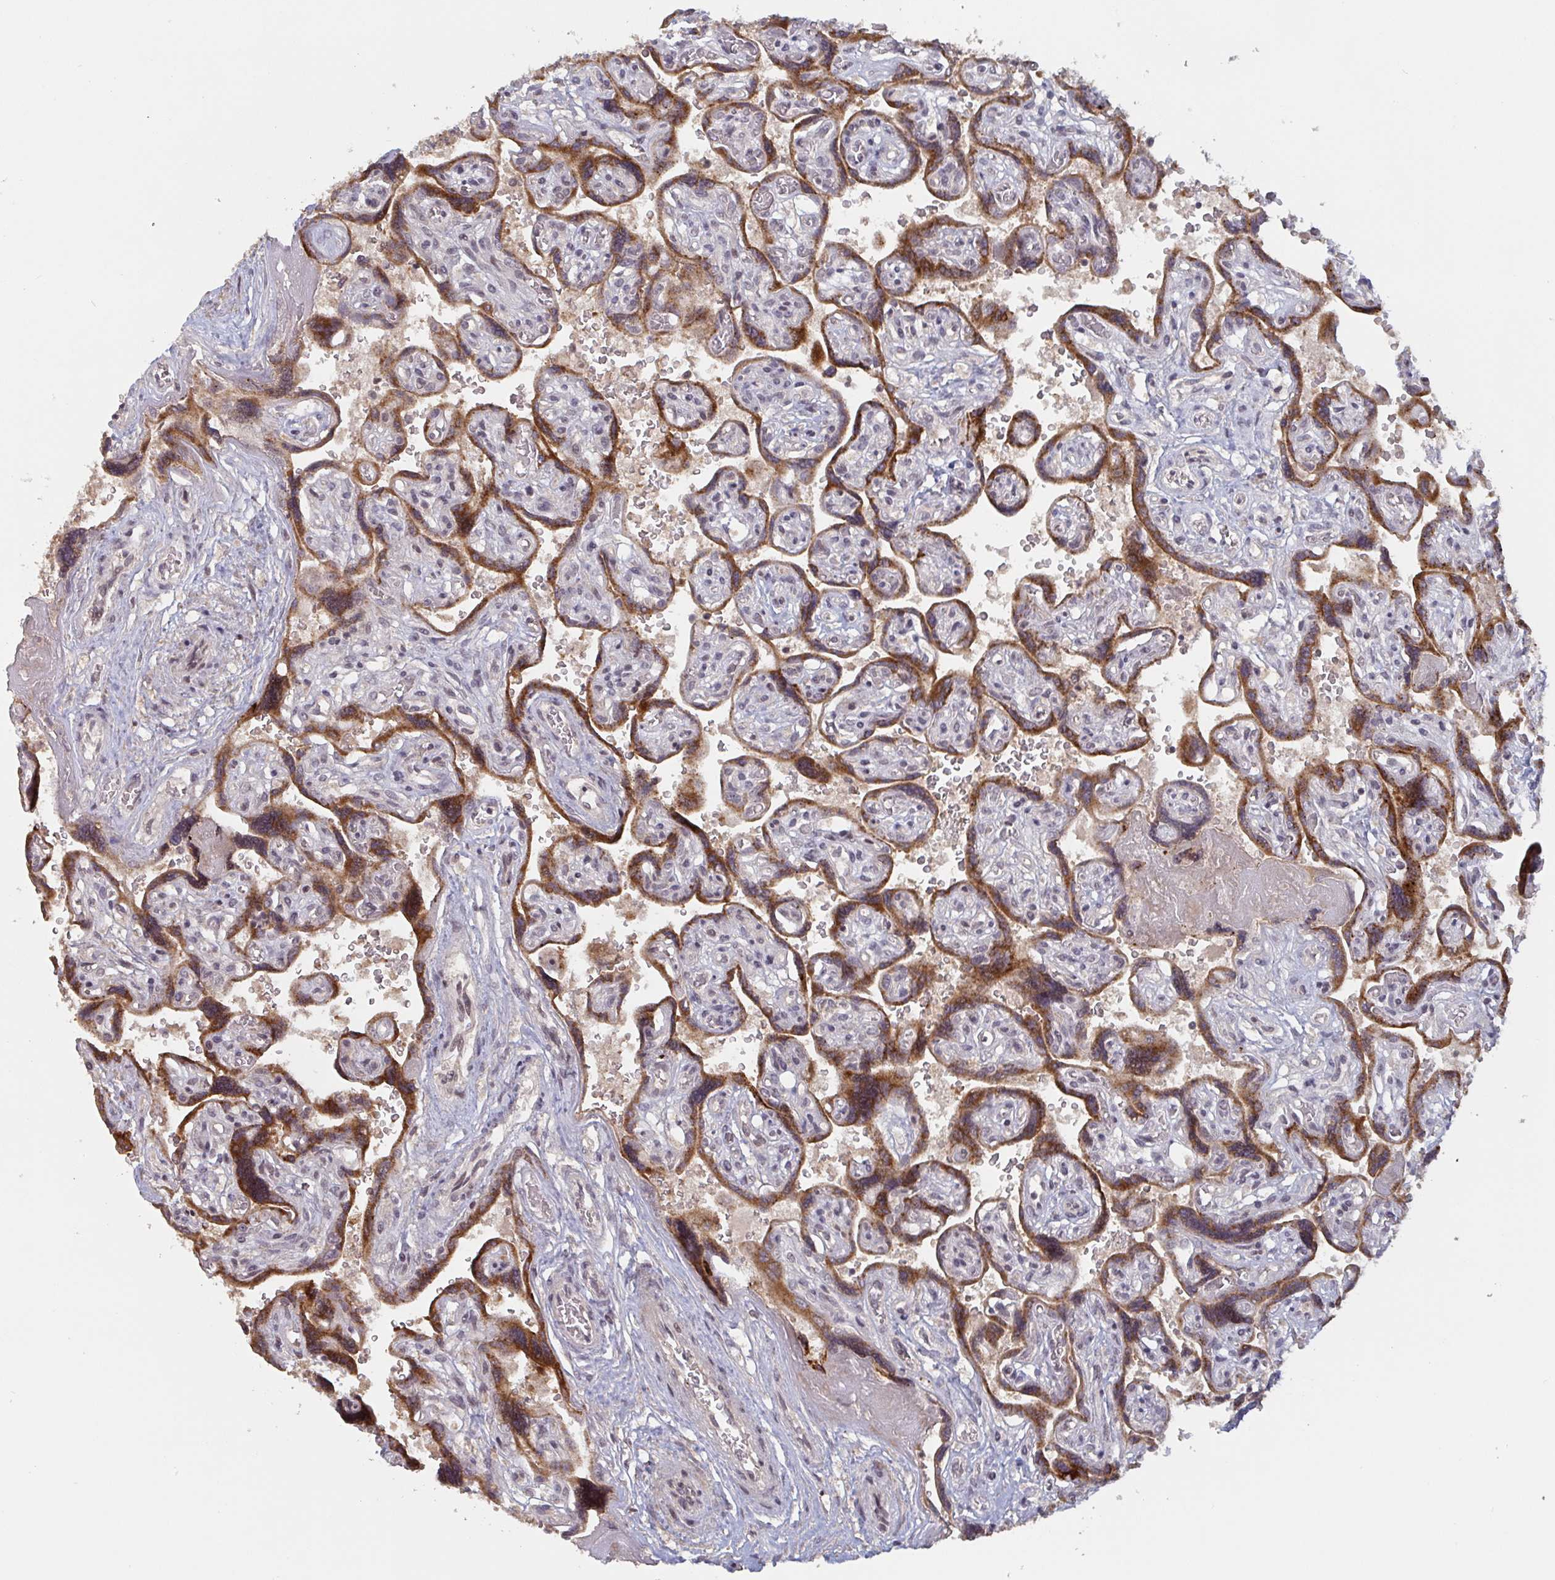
{"staining": {"intensity": "negative", "quantity": "none", "location": "none"}, "tissue": "placenta", "cell_type": "Decidual cells", "image_type": "normal", "snomed": [{"axis": "morphology", "description": "Normal tissue, NOS"}, {"axis": "topography", "description": "Placenta"}], "caption": "Immunohistochemistry (IHC) of benign placenta demonstrates no positivity in decidual cells. The staining is performed using DAB (3,3'-diaminobenzidine) brown chromogen with nuclei counter-stained in using hematoxylin.", "gene": "DCST1", "patient": {"sex": "female", "age": 32}}